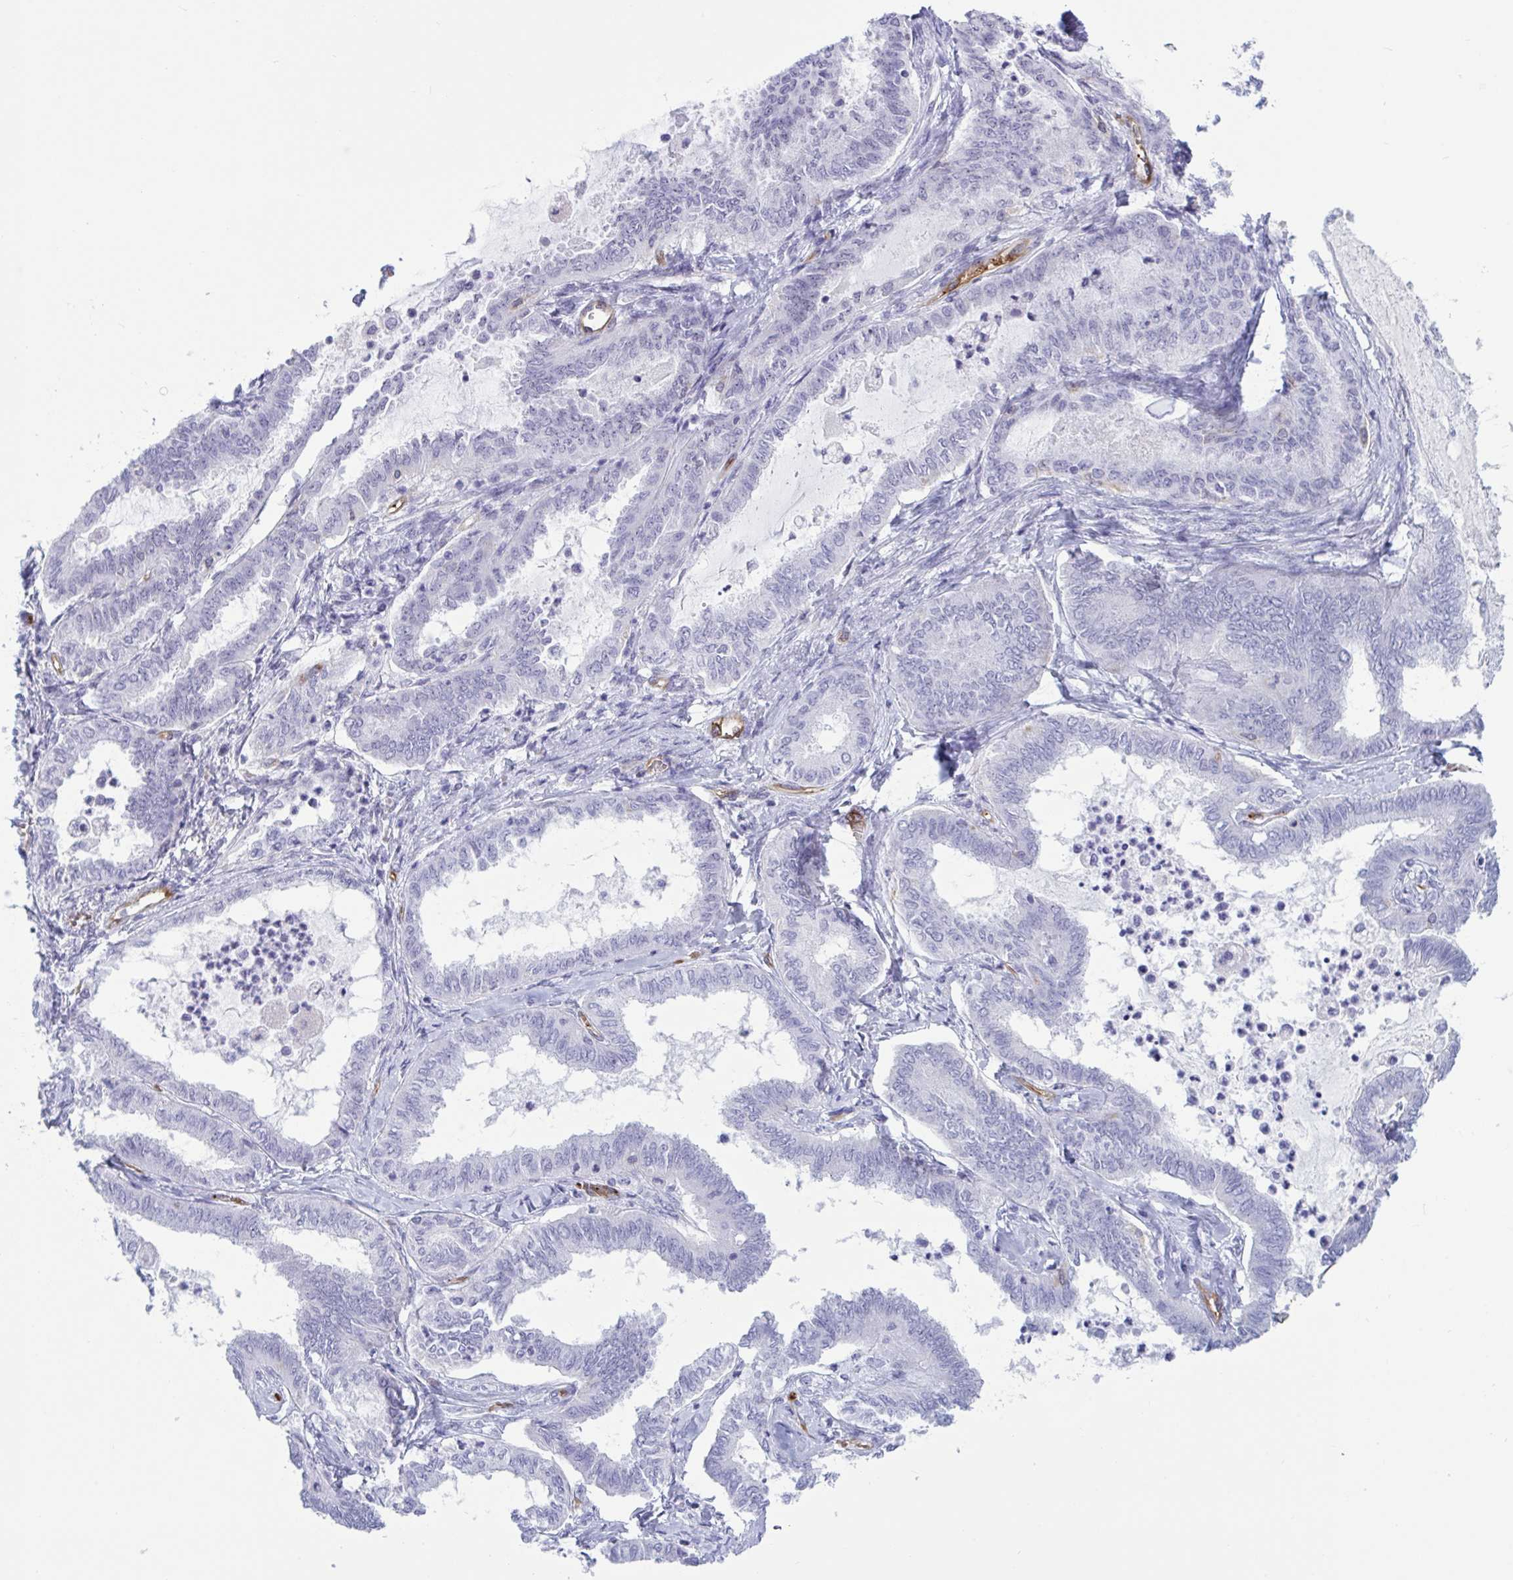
{"staining": {"intensity": "negative", "quantity": "none", "location": "none"}, "tissue": "ovarian cancer", "cell_type": "Tumor cells", "image_type": "cancer", "snomed": [{"axis": "morphology", "description": "Carcinoma, endometroid"}, {"axis": "topography", "description": "Ovary"}], "caption": "Endometroid carcinoma (ovarian) was stained to show a protein in brown. There is no significant expression in tumor cells. The staining was performed using DAB (3,3'-diaminobenzidine) to visualize the protein expression in brown, while the nuclei were stained in blue with hematoxylin (Magnification: 20x).", "gene": "EML1", "patient": {"sex": "female", "age": 70}}